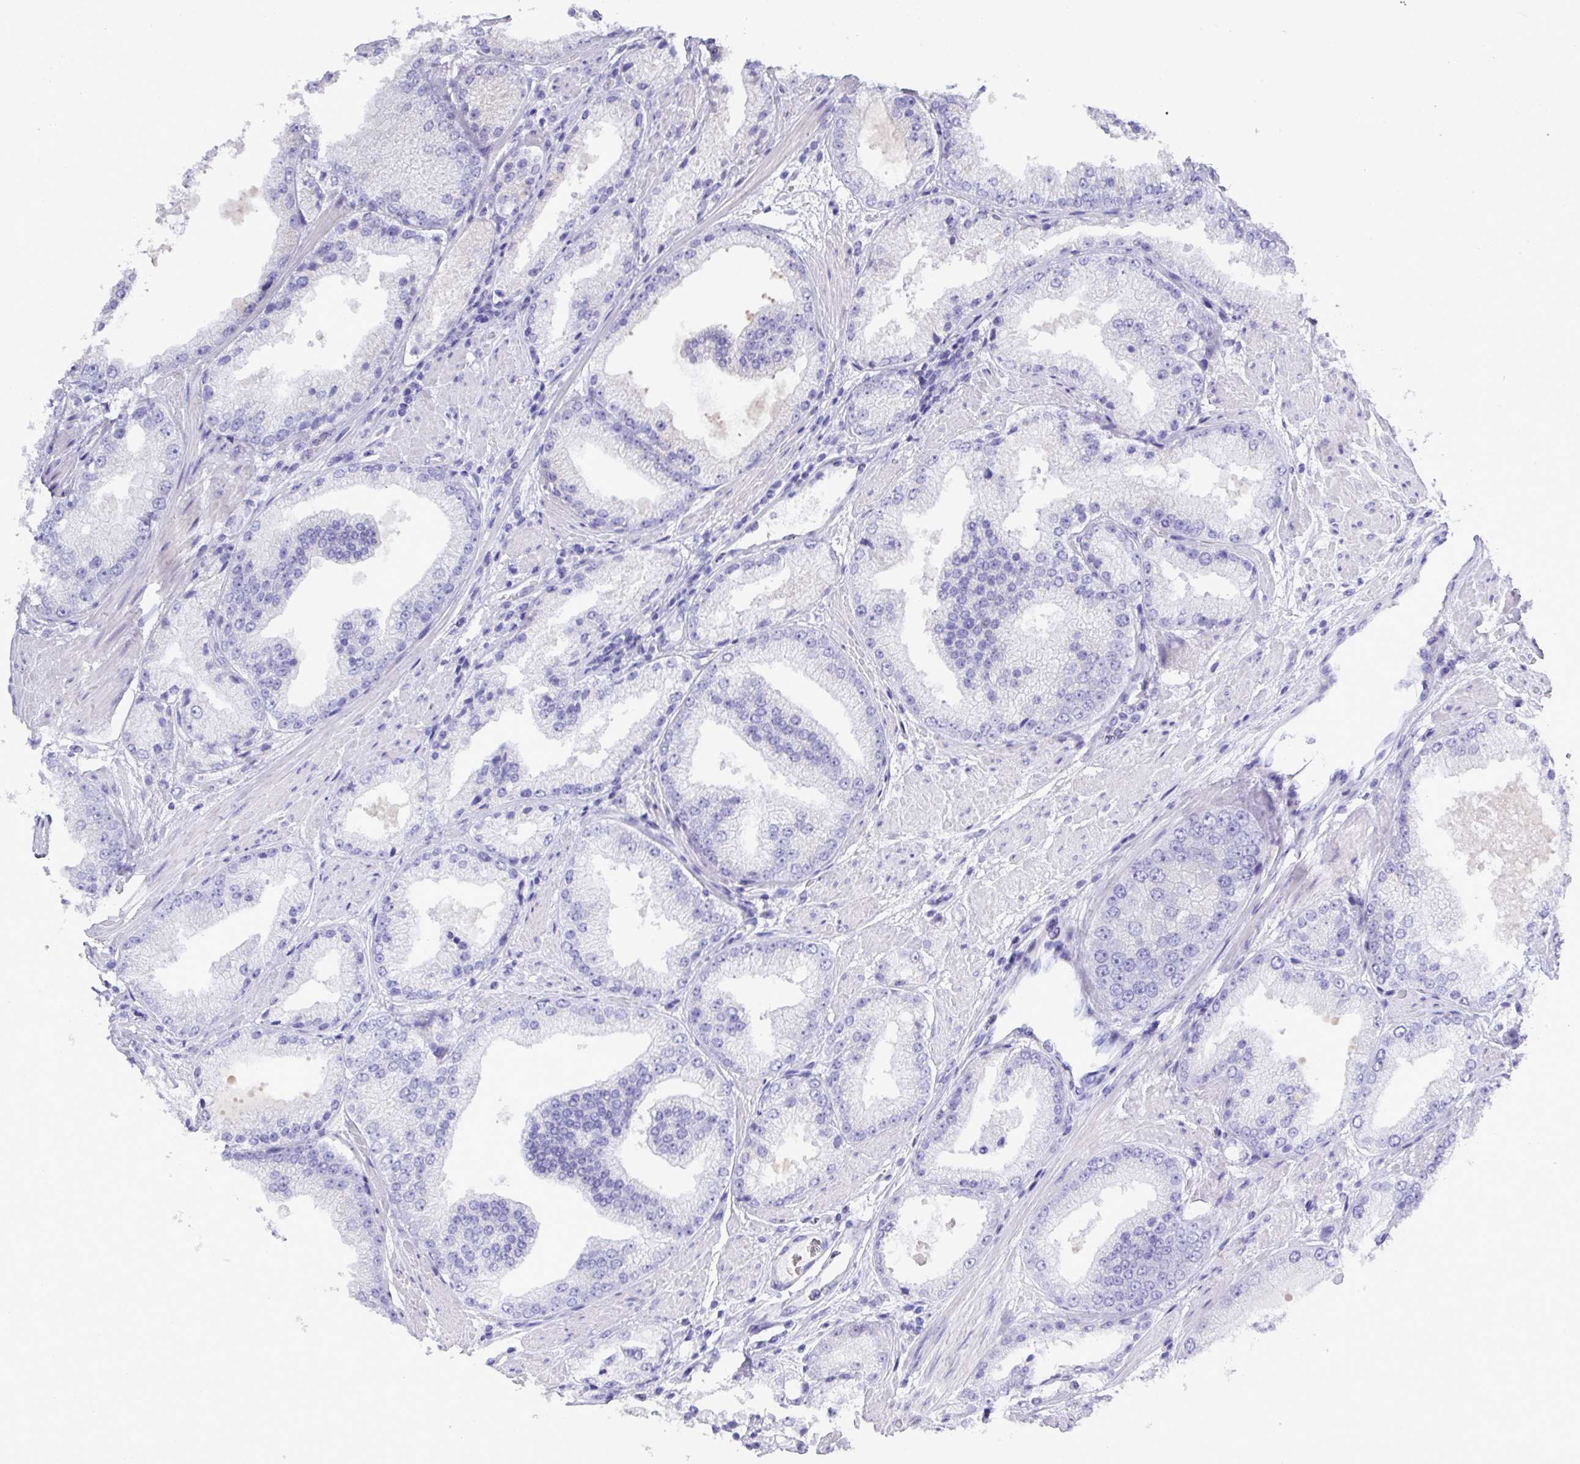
{"staining": {"intensity": "negative", "quantity": "none", "location": "none"}, "tissue": "prostate cancer", "cell_type": "Tumor cells", "image_type": "cancer", "snomed": [{"axis": "morphology", "description": "Adenocarcinoma, Low grade"}, {"axis": "topography", "description": "Prostate"}], "caption": "There is no significant positivity in tumor cells of prostate low-grade adenocarcinoma.", "gene": "TNFSF12", "patient": {"sex": "male", "age": 67}}